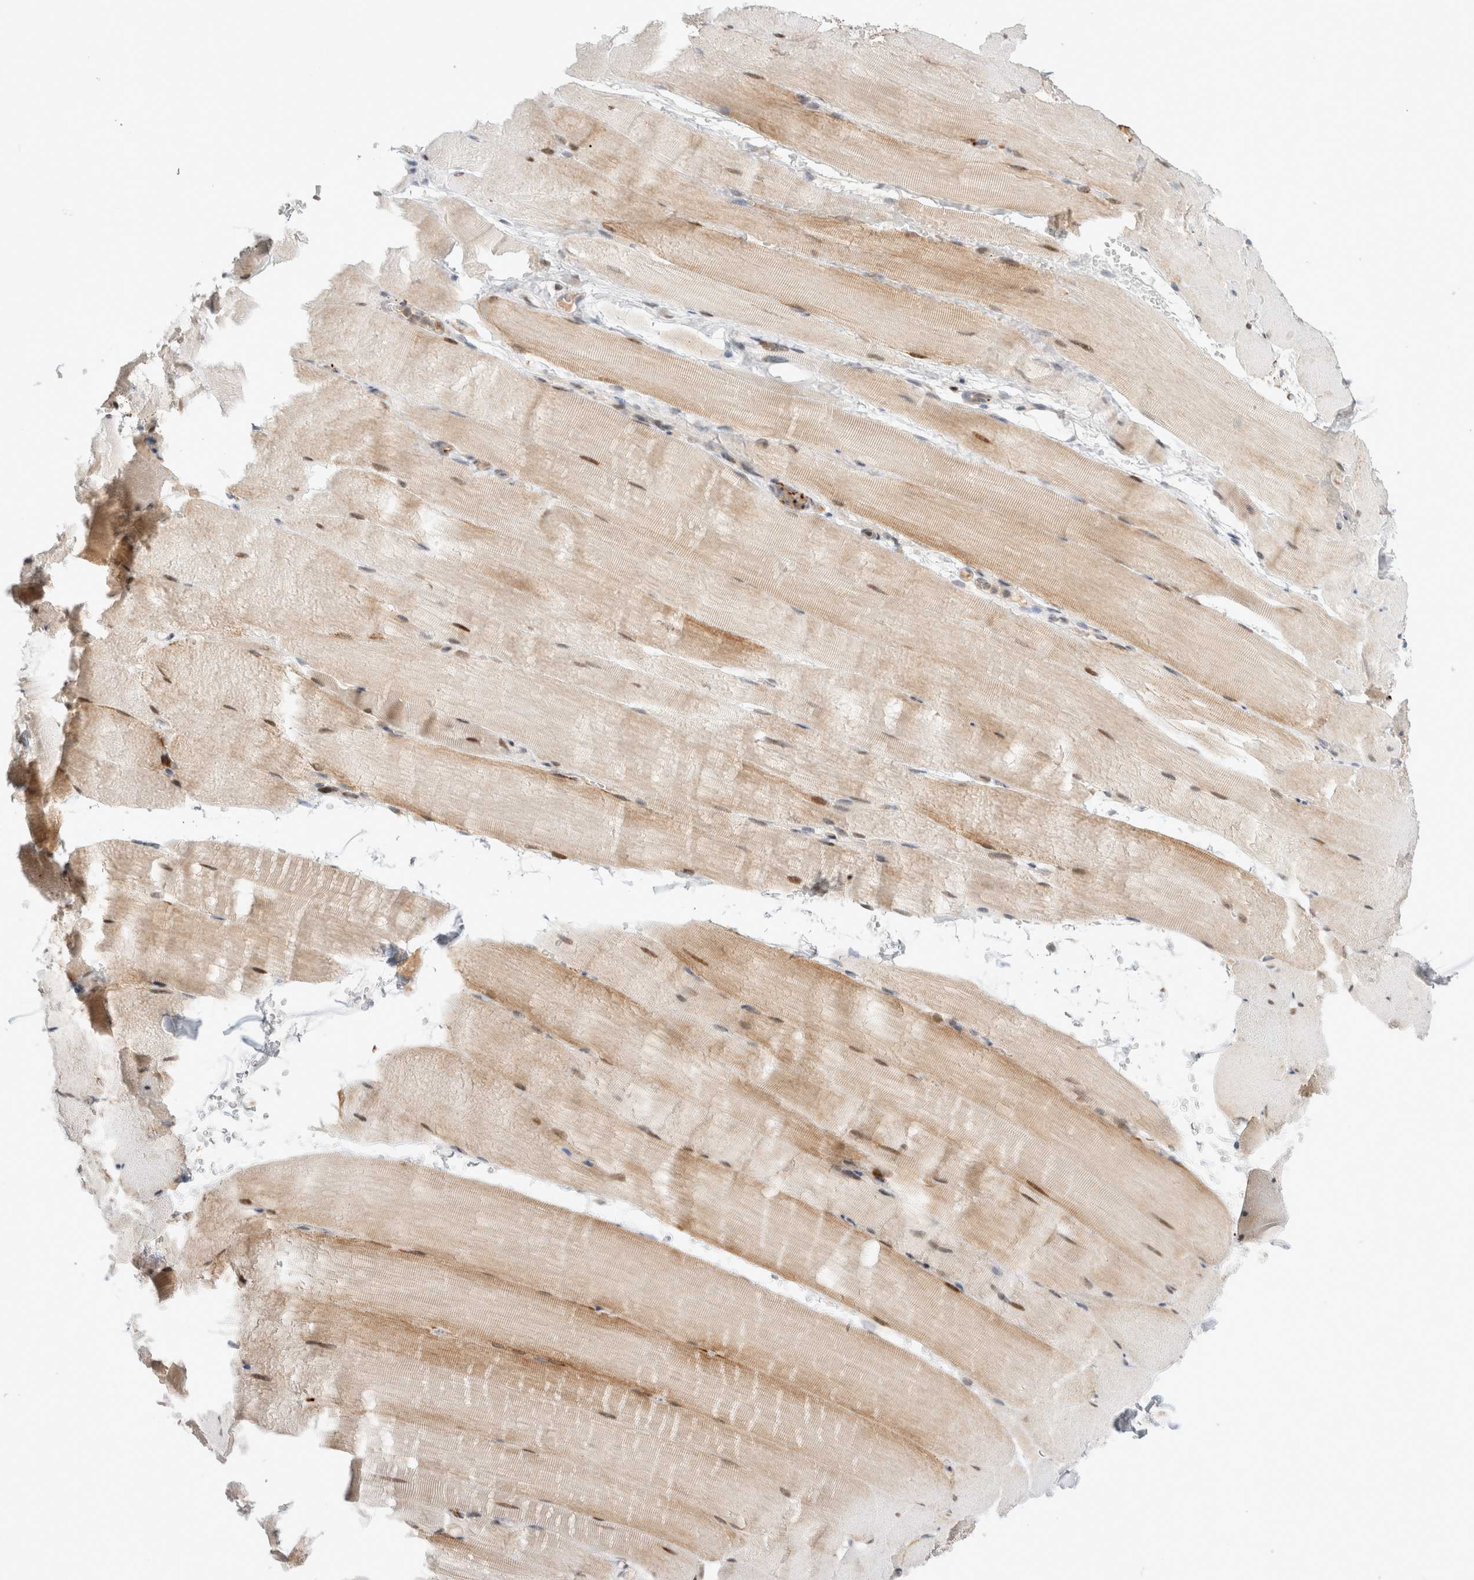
{"staining": {"intensity": "moderate", "quantity": ">75%", "location": "cytoplasmic/membranous,nuclear"}, "tissue": "skeletal muscle", "cell_type": "Myocytes", "image_type": "normal", "snomed": [{"axis": "morphology", "description": "Normal tissue, NOS"}, {"axis": "topography", "description": "Skeletal muscle"}, {"axis": "topography", "description": "Parathyroid gland"}], "caption": "Unremarkable skeletal muscle was stained to show a protein in brown. There is medium levels of moderate cytoplasmic/membranous,nuclear positivity in about >75% of myocytes.", "gene": "VPS28", "patient": {"sex": "female", "age": 37}}